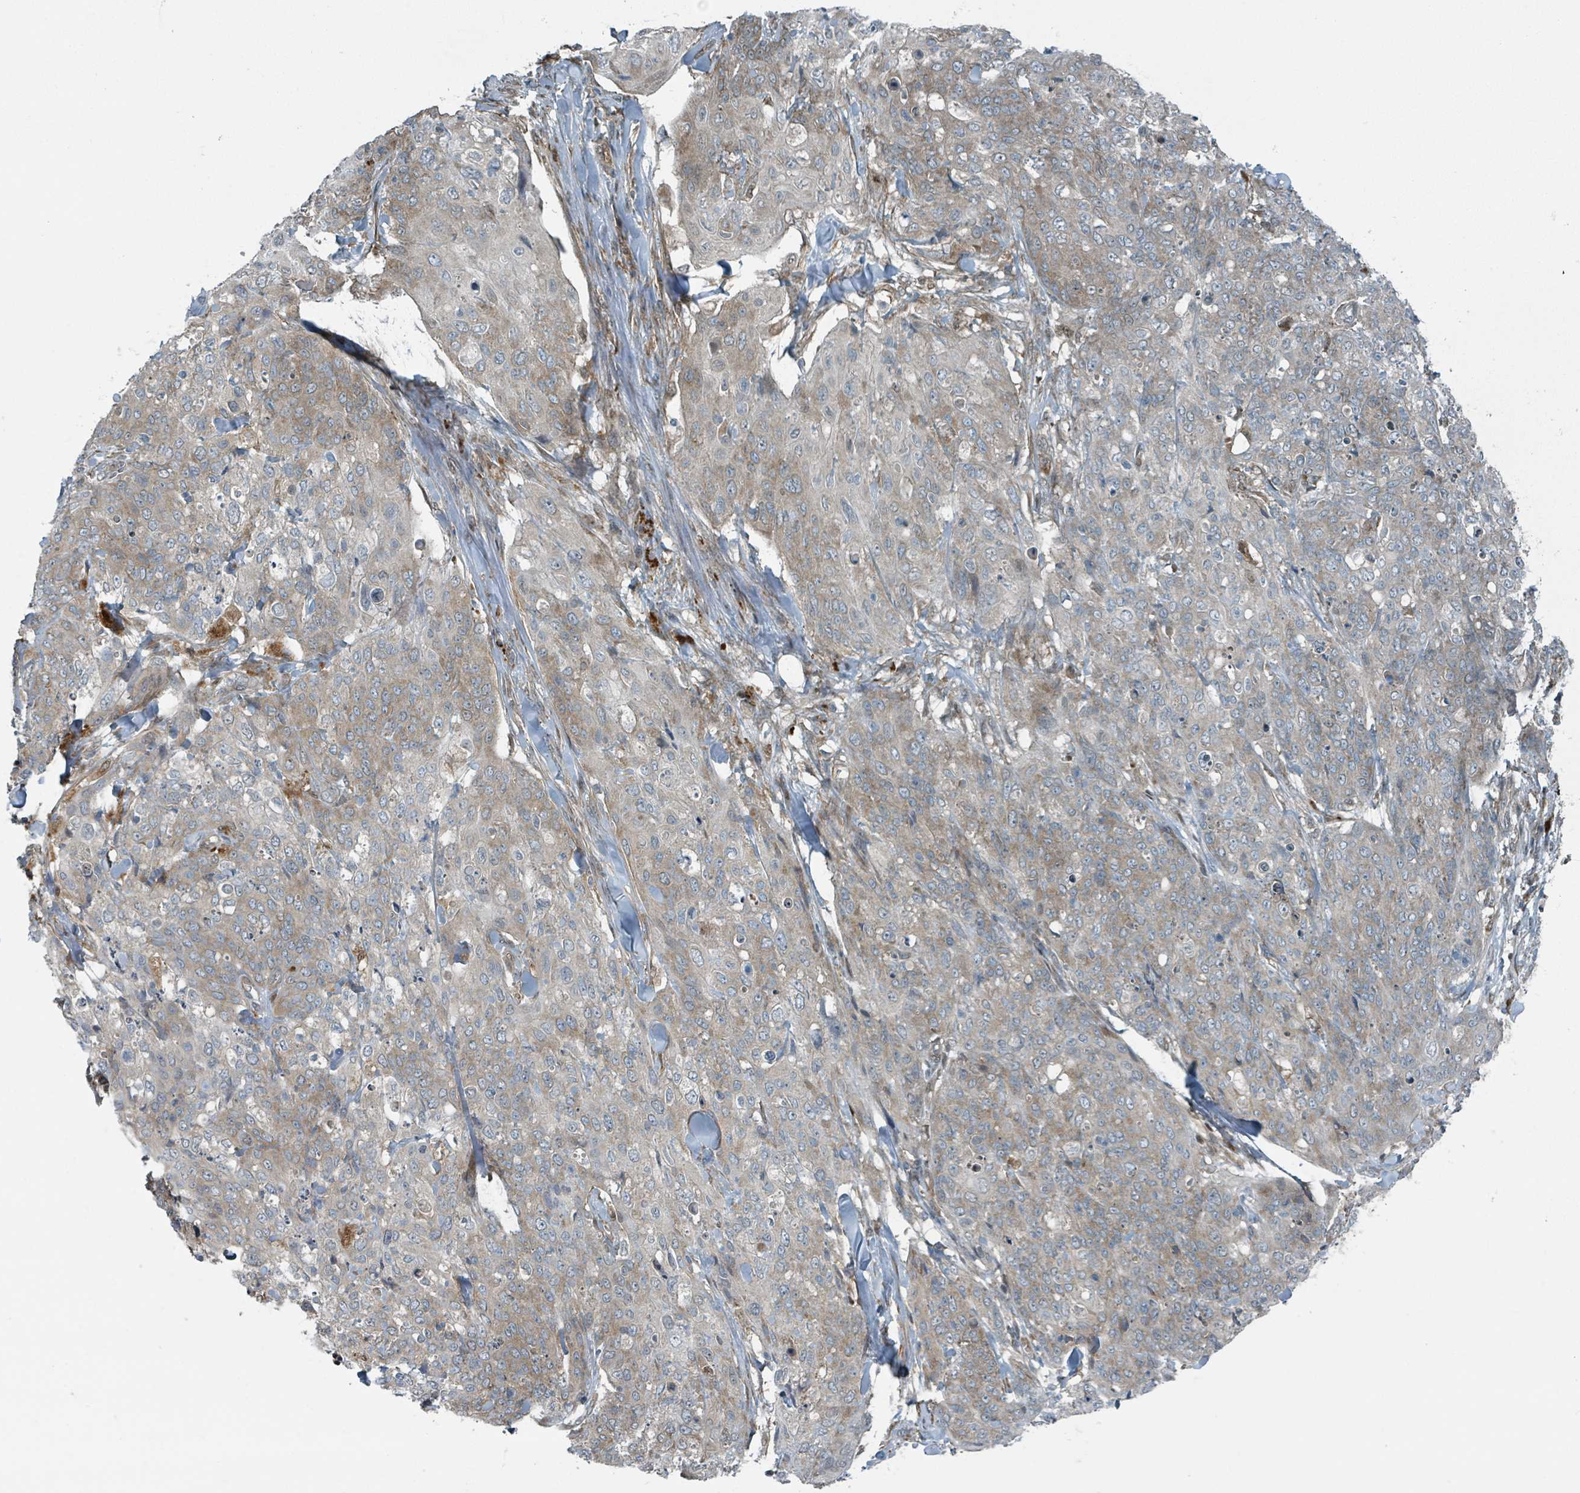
{"staining": {"intensity": "weak", "quantity": "25%-75%", "location": "cytoplasmic/membranous"}, "tissue": "skin cancer", "cell_type": "Tumor cells", "image_type": "cancer", "snomed": [{"axis": "morphology", "description": "Squamous cell carcinoma, NOS"}, {"axis": "topography", "description": "Skin"}, {"axis": "topography", "description": "Vulva"}], "caption": "DAB (3,3'-diaminobenzidine) immunohistochemical staining of skin squamous cell carcinoma exhibits weak cytoplasmic/membranous protein expression in approximately 25%-75% of tumor cells.", "gene": "RHPN2", "patient": {"sex": "female", "age": 85}}